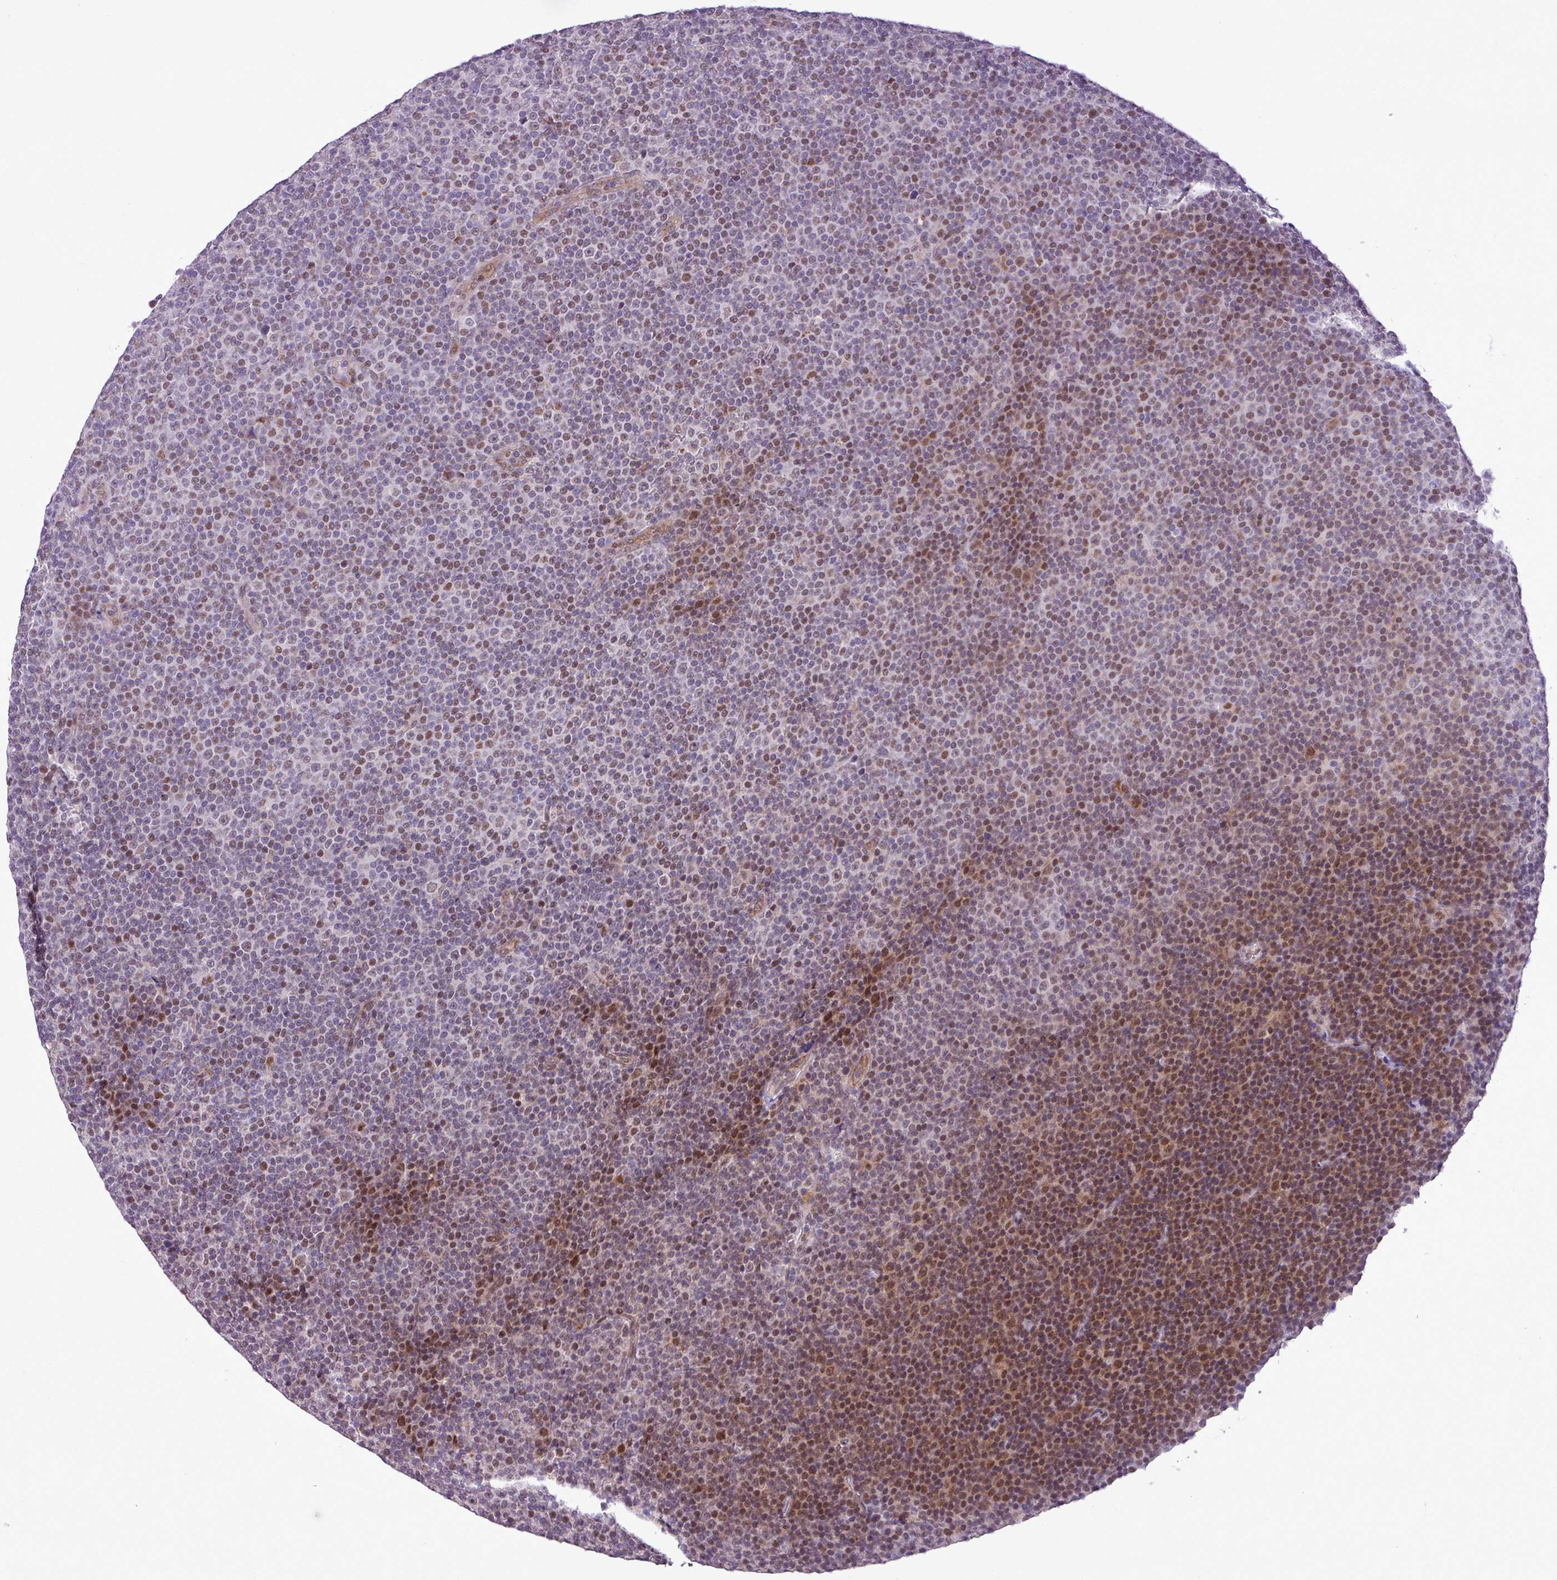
{"staining": {"intensity": "moderate", "quantity": "25%-75%", "location": "cytoplasmic/membranous,nuclear"}, "tissue": "lymphoma", "cell_type": "Tumor cells", "image_type": "cancer", "snomed": [{"axis": "morphology", "description": "Malignant lymphoma, non-Hodgkin's type, Low grade"}, {"axis": "topography", "description": "Lymph node"}], "caption": "Immunohistochemistry (IHC) micrograph of human lymphoma stained for a protein (brown), which exhibits medium levels of moderate cytoplasmic/membranous and nuclear expression in about 25%-75% of tumor cells.", "gene": "ZNF354A", "patient": {"sex": "female", "age": 67}}